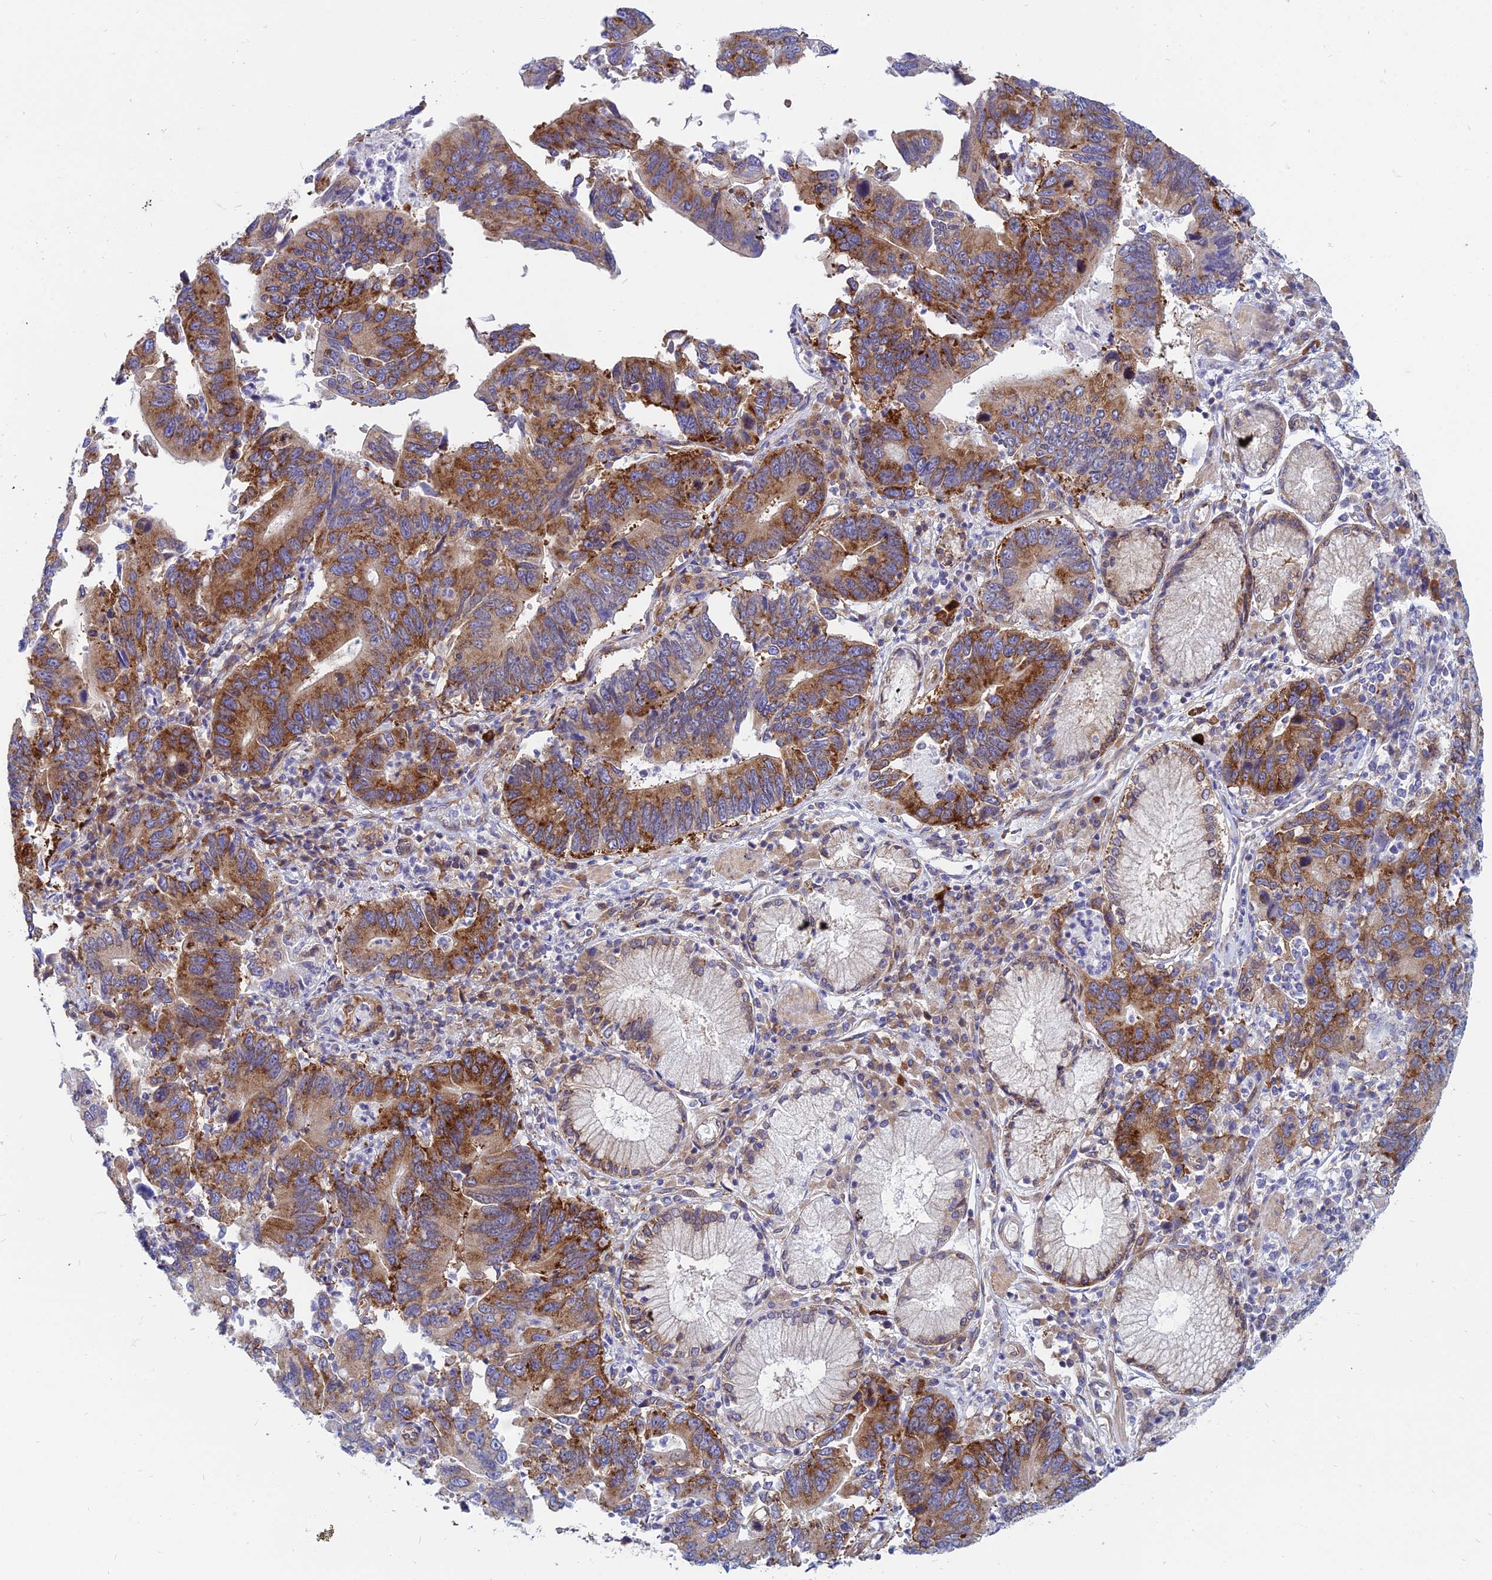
{"staining": {"intensity": "strong", "quantity": ">75%", "location": "cytoplasmic/membranous"}, "tissue": "stomach cancer", "cell_type": "Tumor cells", "image_type": "cancer", "snomed": [{"axis": "morphology", "description": "Adenocarcinoma, NOS"}, {"axis": "topography", "description": "Stomach"}], "caption": "A high amount of strong cytoplasmic/membranous expression is identified in approximately >75% of tumor cells in stomach adenocarcinoma tissue.", "gene": "TXLNA", "patient": {"sex": "male", "age": 59}}